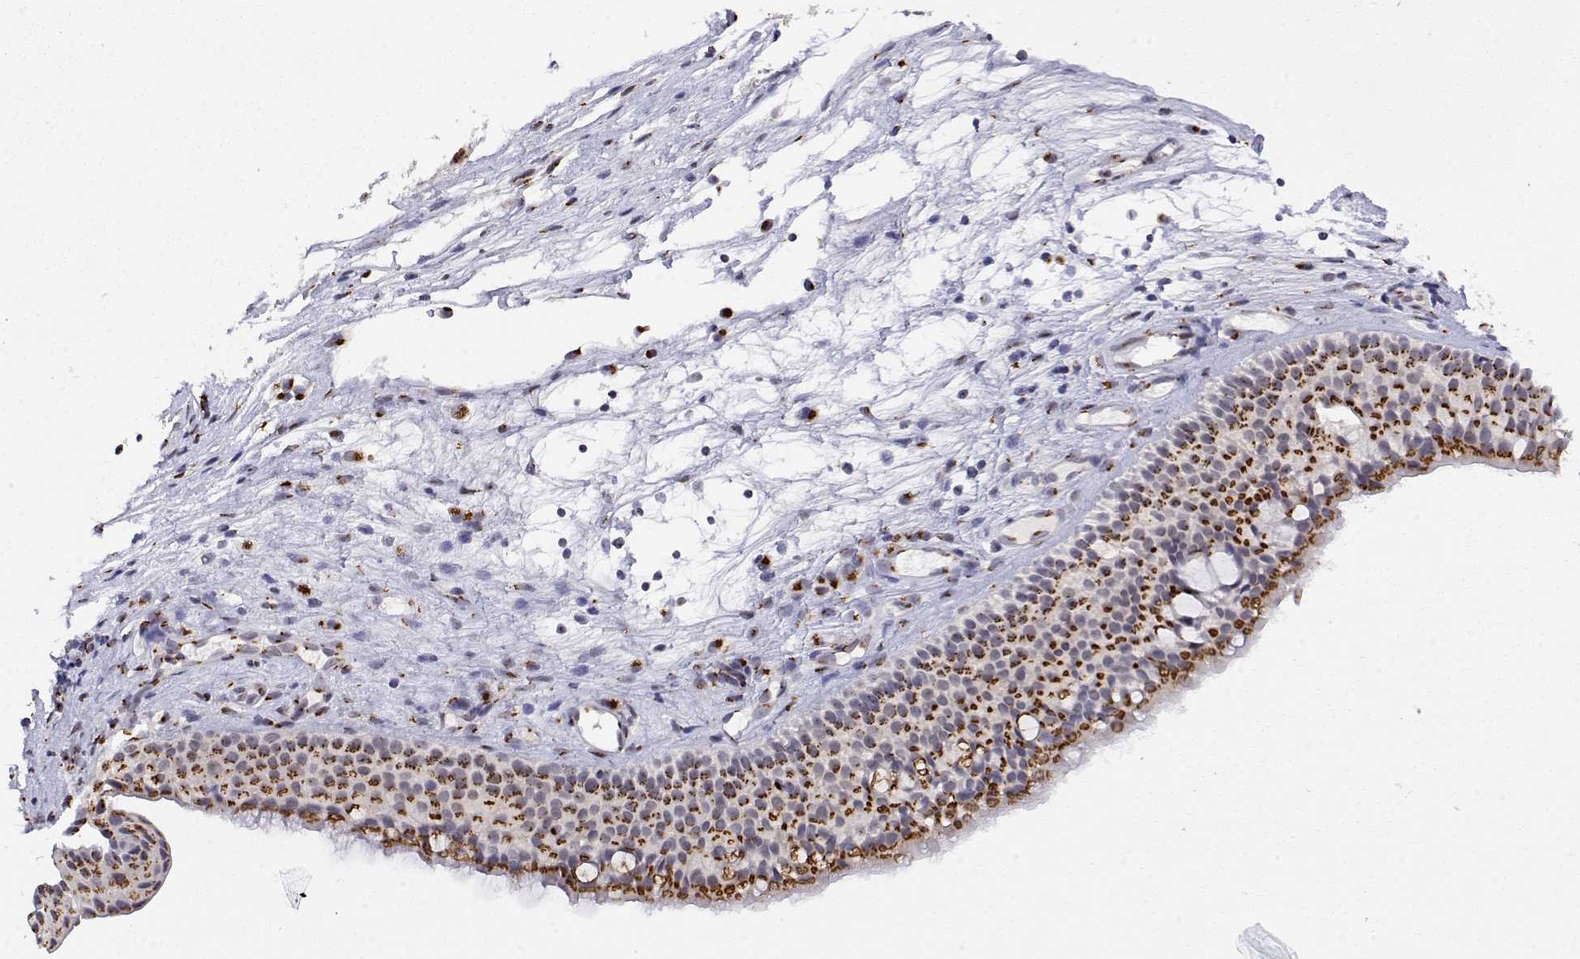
{"staining": {"intensity": "strong", "quantity": ">75%", "location": "cytoplasmic/membranous"}, "tissue": "nasopharynx", "cell_type": "Respiratory epithelial cells", "image_type": "normal", "snomed": [{"axis": "morphology", "description": "Normal tissue, NOS"}, {"axis": "topography", "description": "Nasopharynx"}], "caption": "Respiratory epithelial cells reveal high levels of strong cytoplasmic/membranous staining in approximately >75% of cells in benign nasopharynx.", "gene": "YIPF3", "patient": {"sex": "male", "age": 68}}